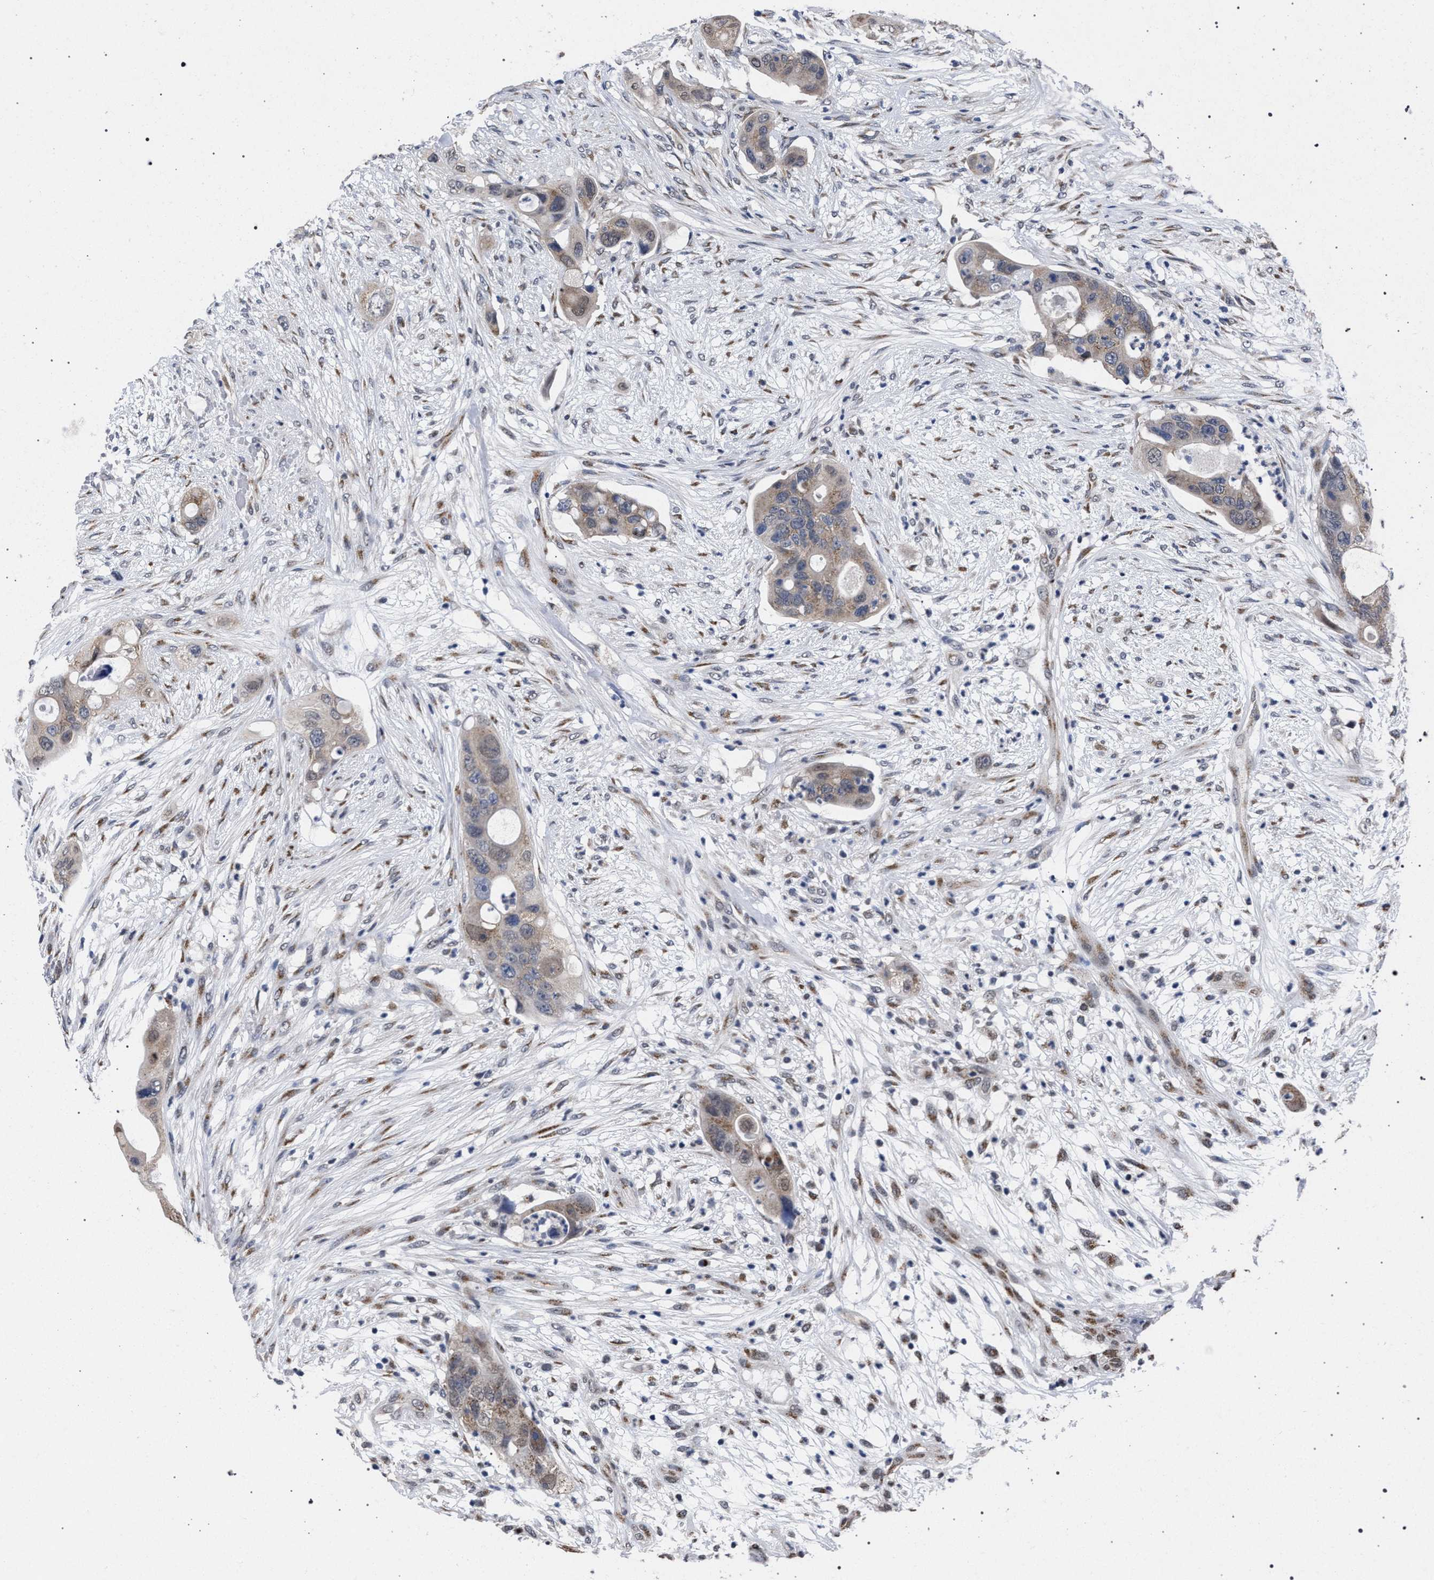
{"staining": {"intensity": "weak", "quantity": "<25%", "location": "cytoplasmic/membranous"}, "tissue": "colorectal cancer", "cell_type": "Tumor cells", "image_type": "cancer", "snomed": [{"axis": "morphology", "description": "Adenocarcinoma, NOS"}, {"axis": "topography", "description": "Colon"}], "caption": "Colorectal cancer (adenocarcinoma) was stained to show a protein in brown. There is no significant positivity in tumor cells. The staining is performed using DAB (3,3'-diaminobenzidine) brown chromogen with nuclei counter-stained in using hematoxylin.", "gene": "GOLGA2", "patient": {"sex": "female", "age": 57}}